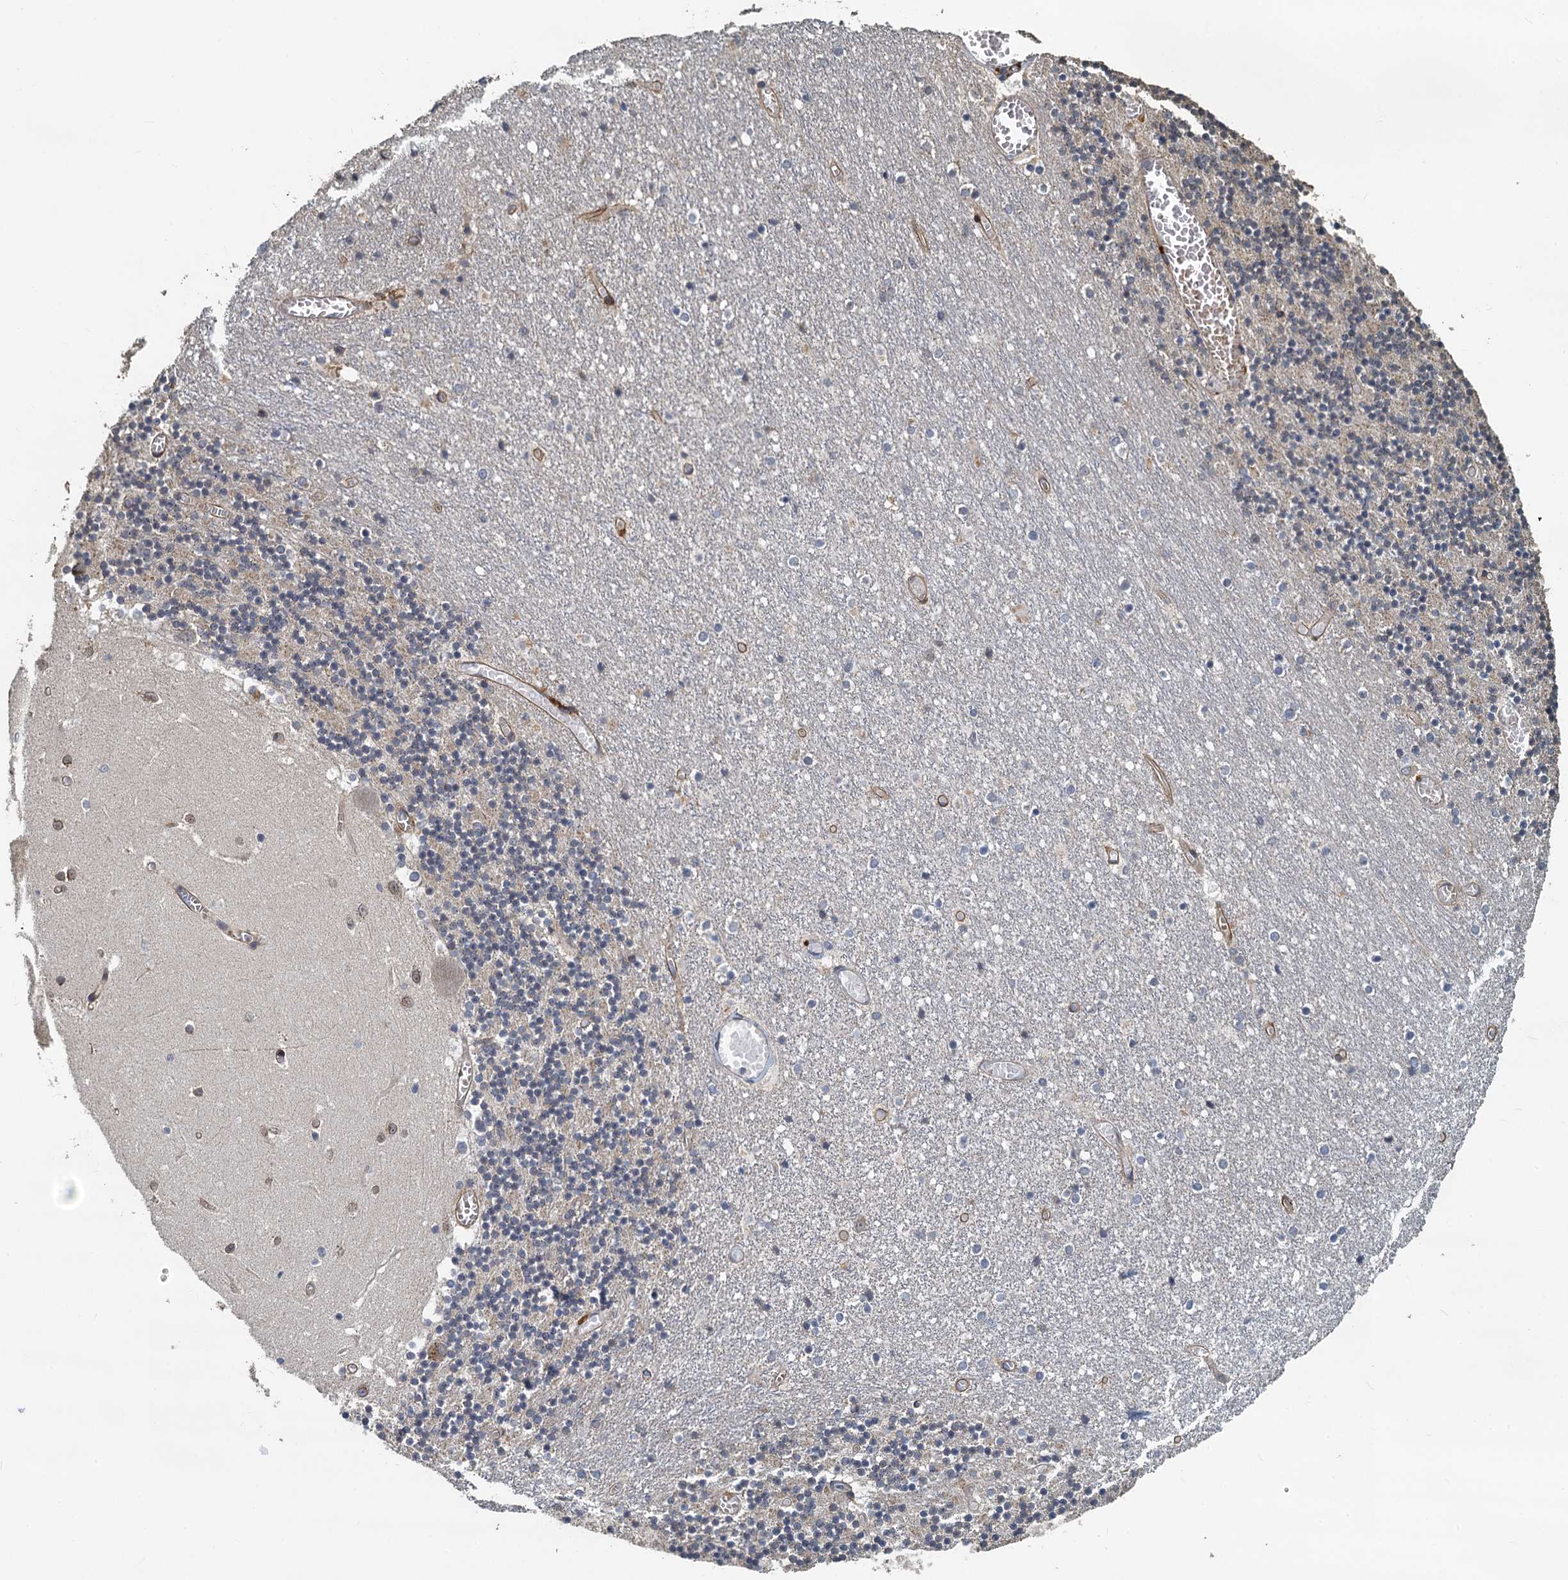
{"staining": {"intensity": "moderate", "quantity": "<25%", "location": "cytoplasmic/membranous"}, "tissue": "cerebellum", "cell_type": "Cells in granular layer", "image_type": "normal", "snomed": [{"axis": "morphology", "description": "Normal tissue, NOS"}, {"axis": "topography", "description": "Cerebellum"}], "caption": "The image displays immunohistochemical staining of benign cerebellum. There is moderate cytoplasmic/membranous staining is present in about <25% of cells in granular layer.", "gene": "AGRN", "patient": {"sex": "female", "age": 28}}